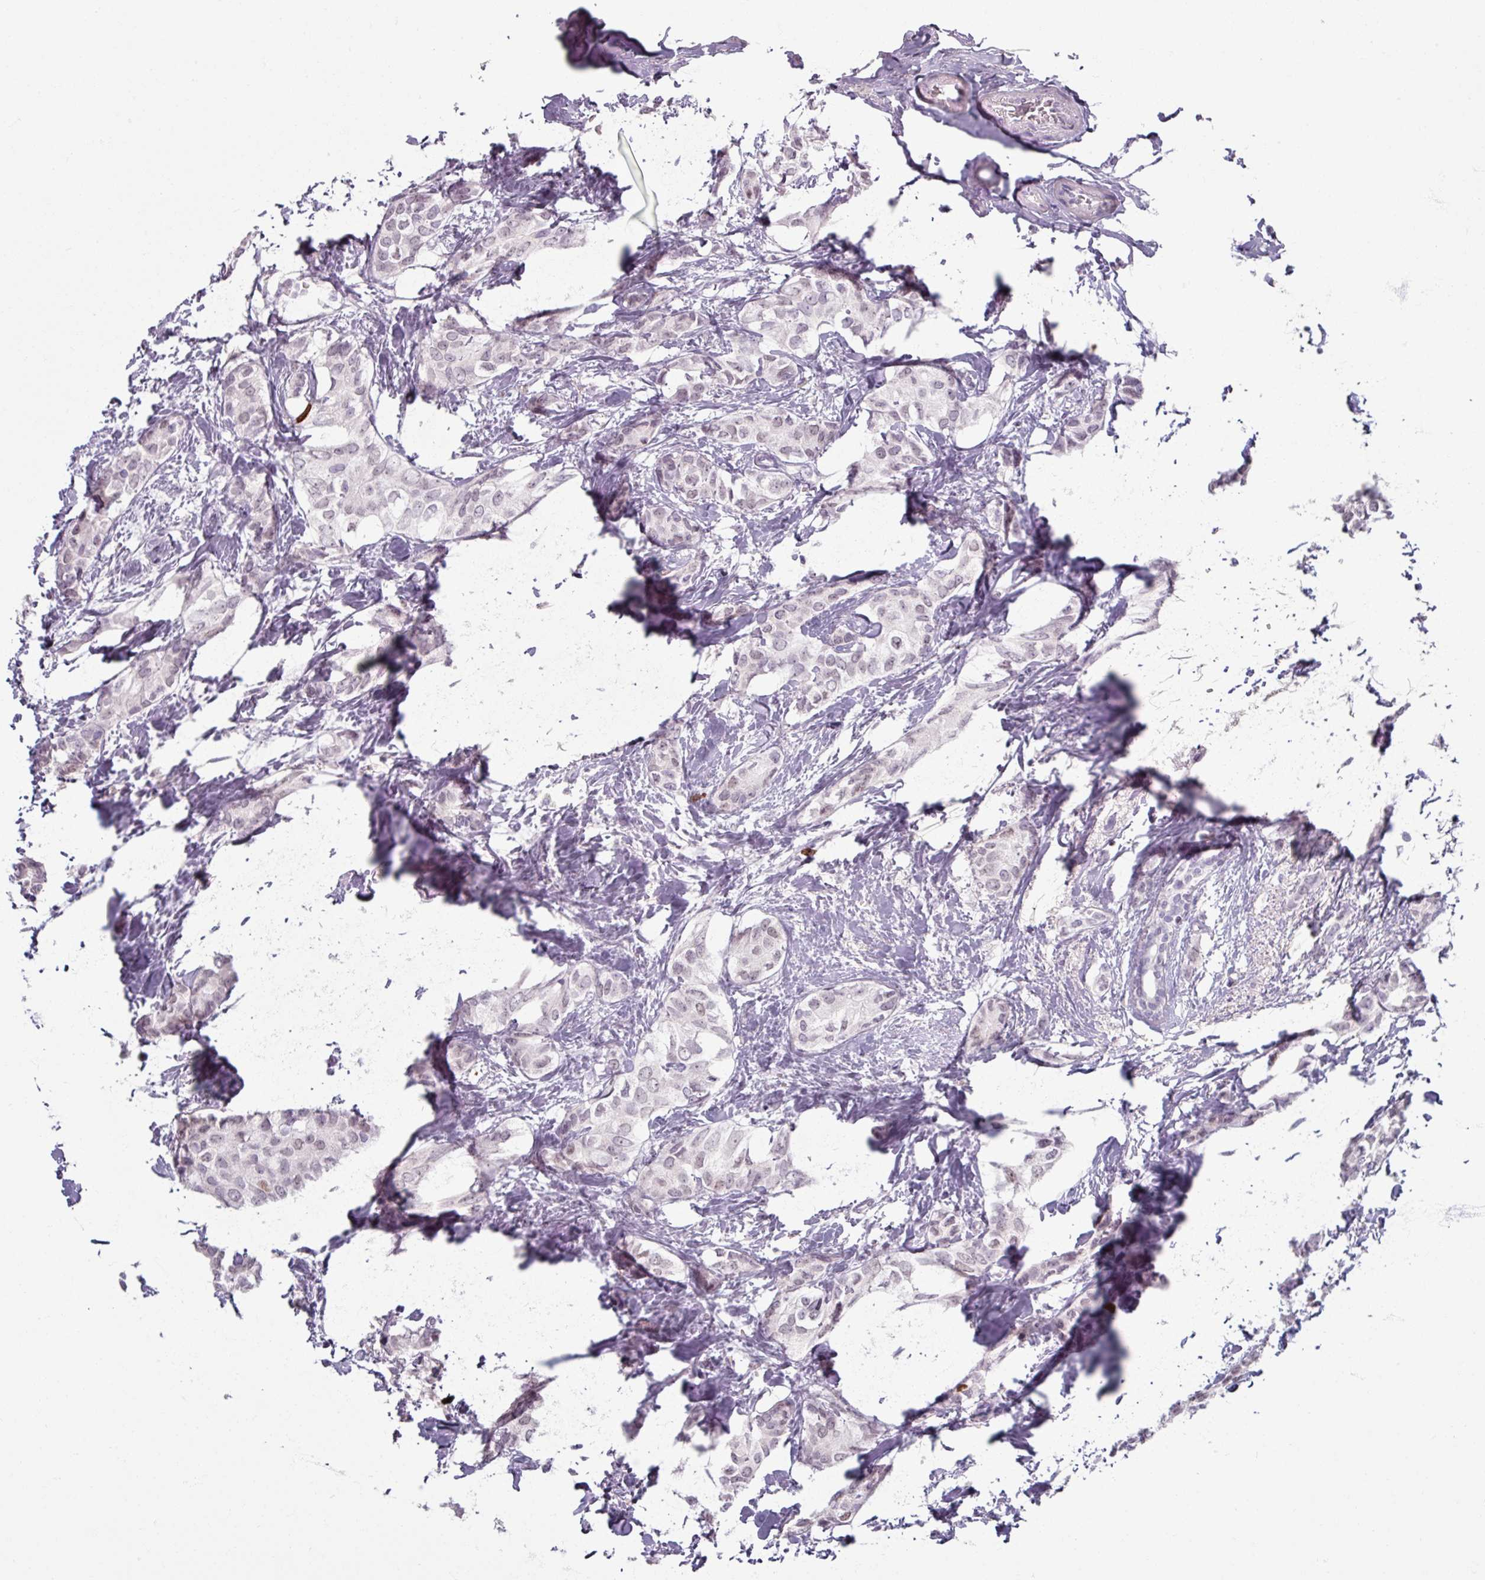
{"staining": {"intensity": "negative", "quantity": "none", "location": "none"}, "tissue": "breast cancer", "cell_type": "Tumor cells", "image_type": "cancer", "snomed": [{"axis": "morphology", "description": "Duct carcinoma"}, {"axis": "topography", "description": "Breast"}], "caption": "This is an immunohistochemistry (IHC) micrograph of breast cancer (intraductal carcinoma). There is no expression in tumor cells.", "gene": "ATAD2", "patient": {"sex": "female", "age": 73}}